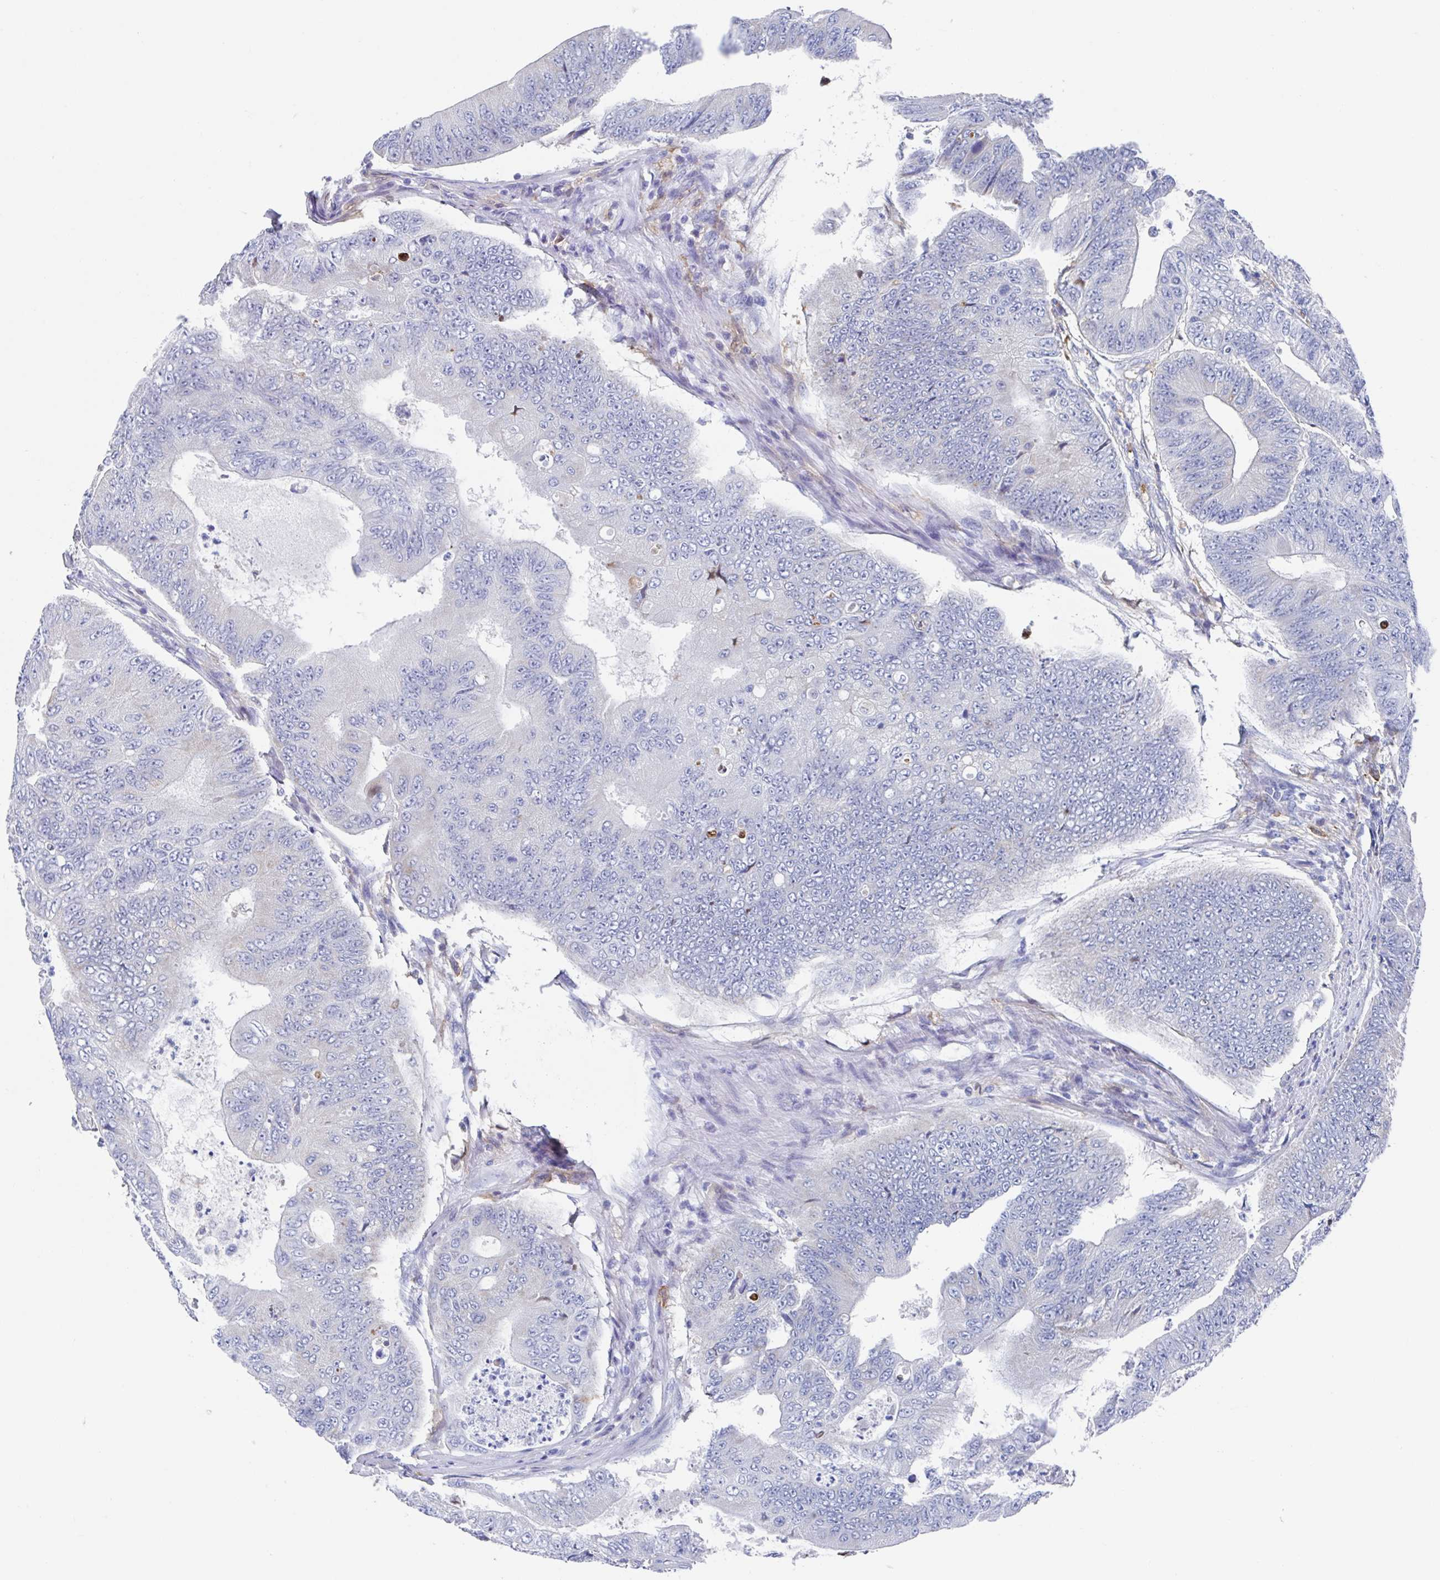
{"staining": {"intensity": "negative", "quantity": "none", "location": "none"}, "tissue": "colorectal cancer", "cell_type": "Tumor cells", "image_type": "cancer", "snomed": [{"axis": "morphology", "description": "Adenocarcinoma, NOS"}, {"axis": "topography", "description": "Colon"}], "caption": "This is a histopathology image of IHC staining of adenocarcinoma (colorectal), which shows no positivity in tumor cells.", "gene": "FCGR3A", "patient": {"sex": "female", "age": 48}}